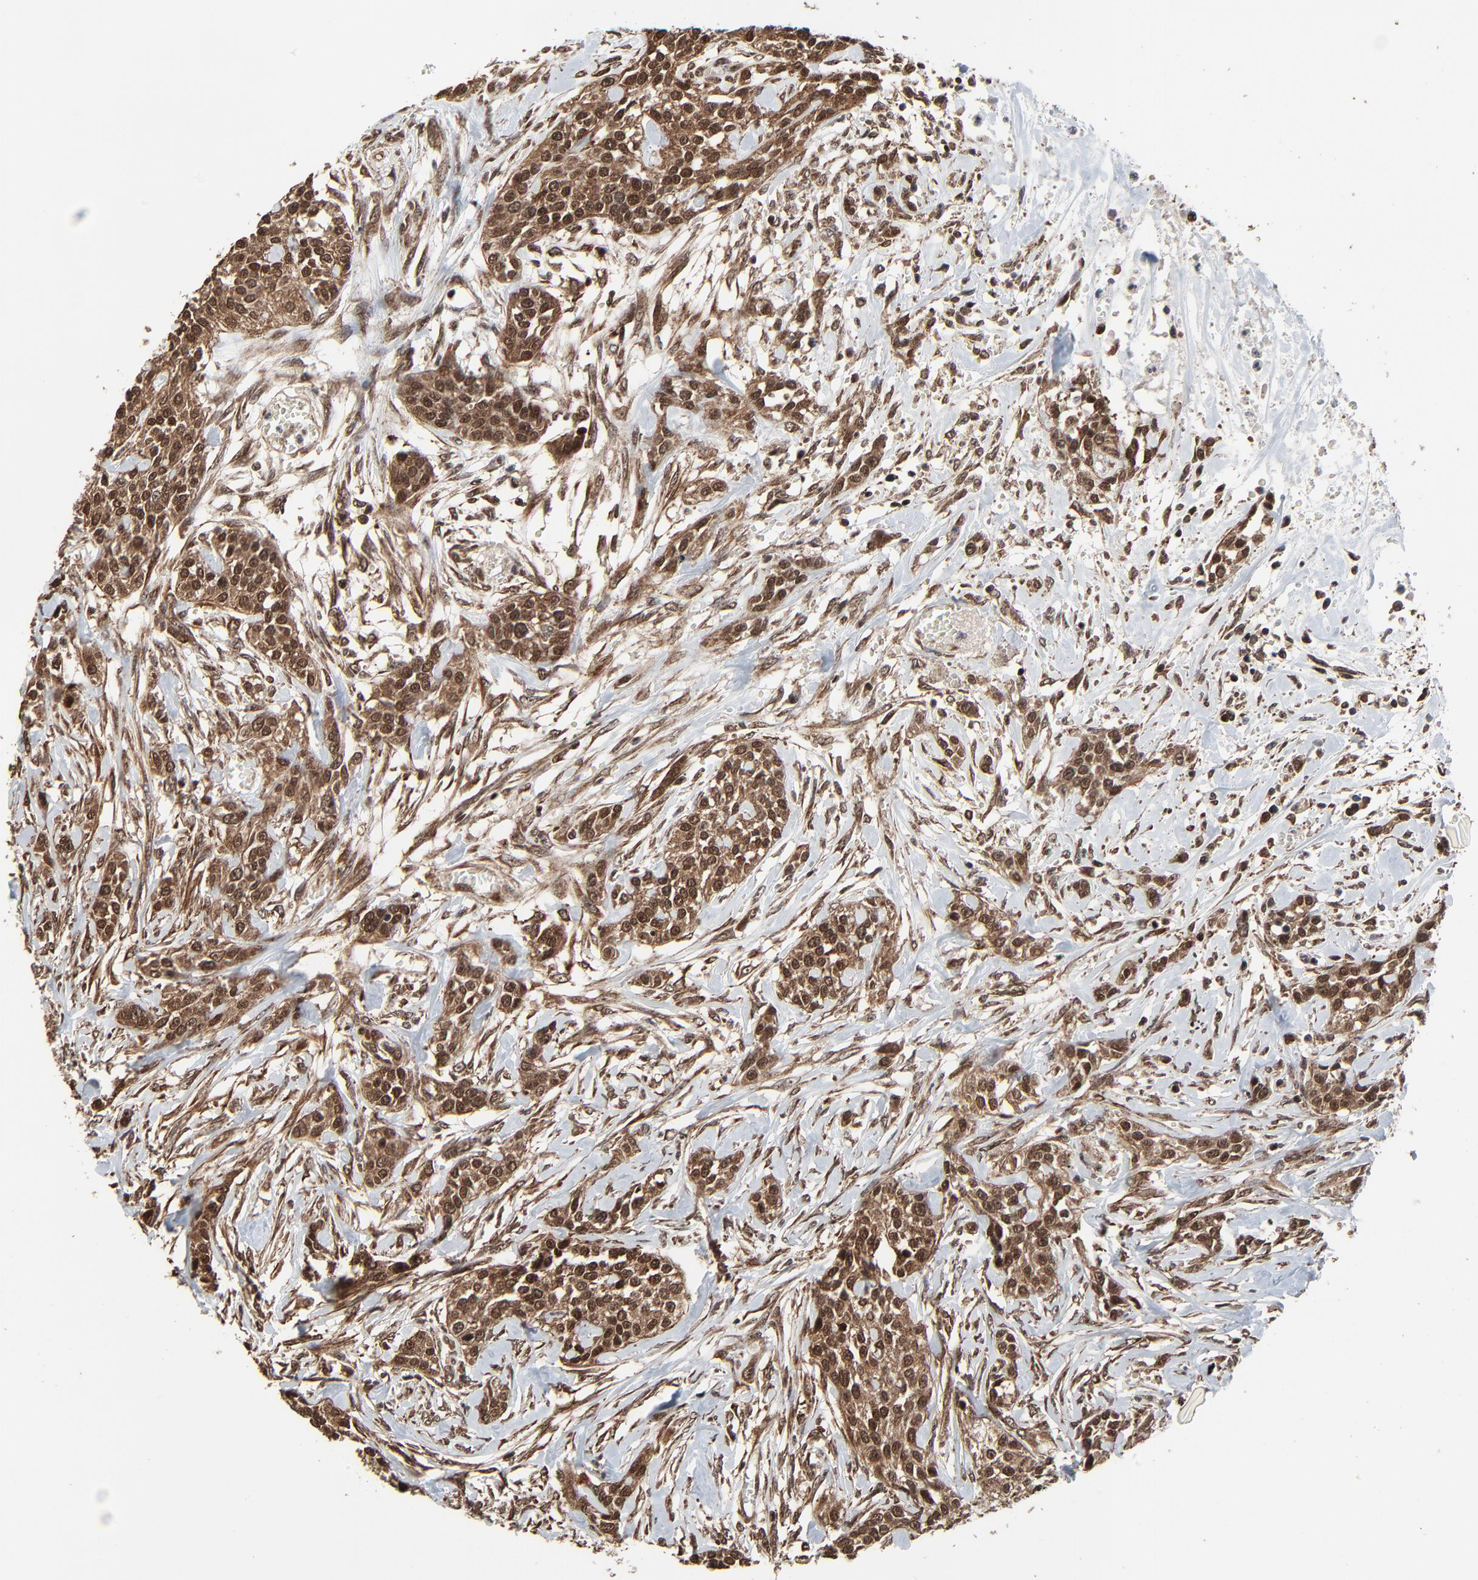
{"staining": {"intensity": "moderate", "quantity": ">75%", "location": "cytoplasmic/membranous,nuclear"}, "tissue": "urothelial cancer", "cell_type": "Tumor cells", "image_type": "cancer", "snomed": [{"axis": "morphology", "description": "Urothelial carcinoma, High grade"}, {"axis": "topography", "description": "Urinary bladder"}], "caption": "Human high-grade urothelial carcinoma stained for a protein (brown) shows moderate cytoplasmic/membranous and nuclear positive expression in approximately >75% of tumor cells.", "gene": "RHOJ", "patient": {"sex": "male", "age": 56}}